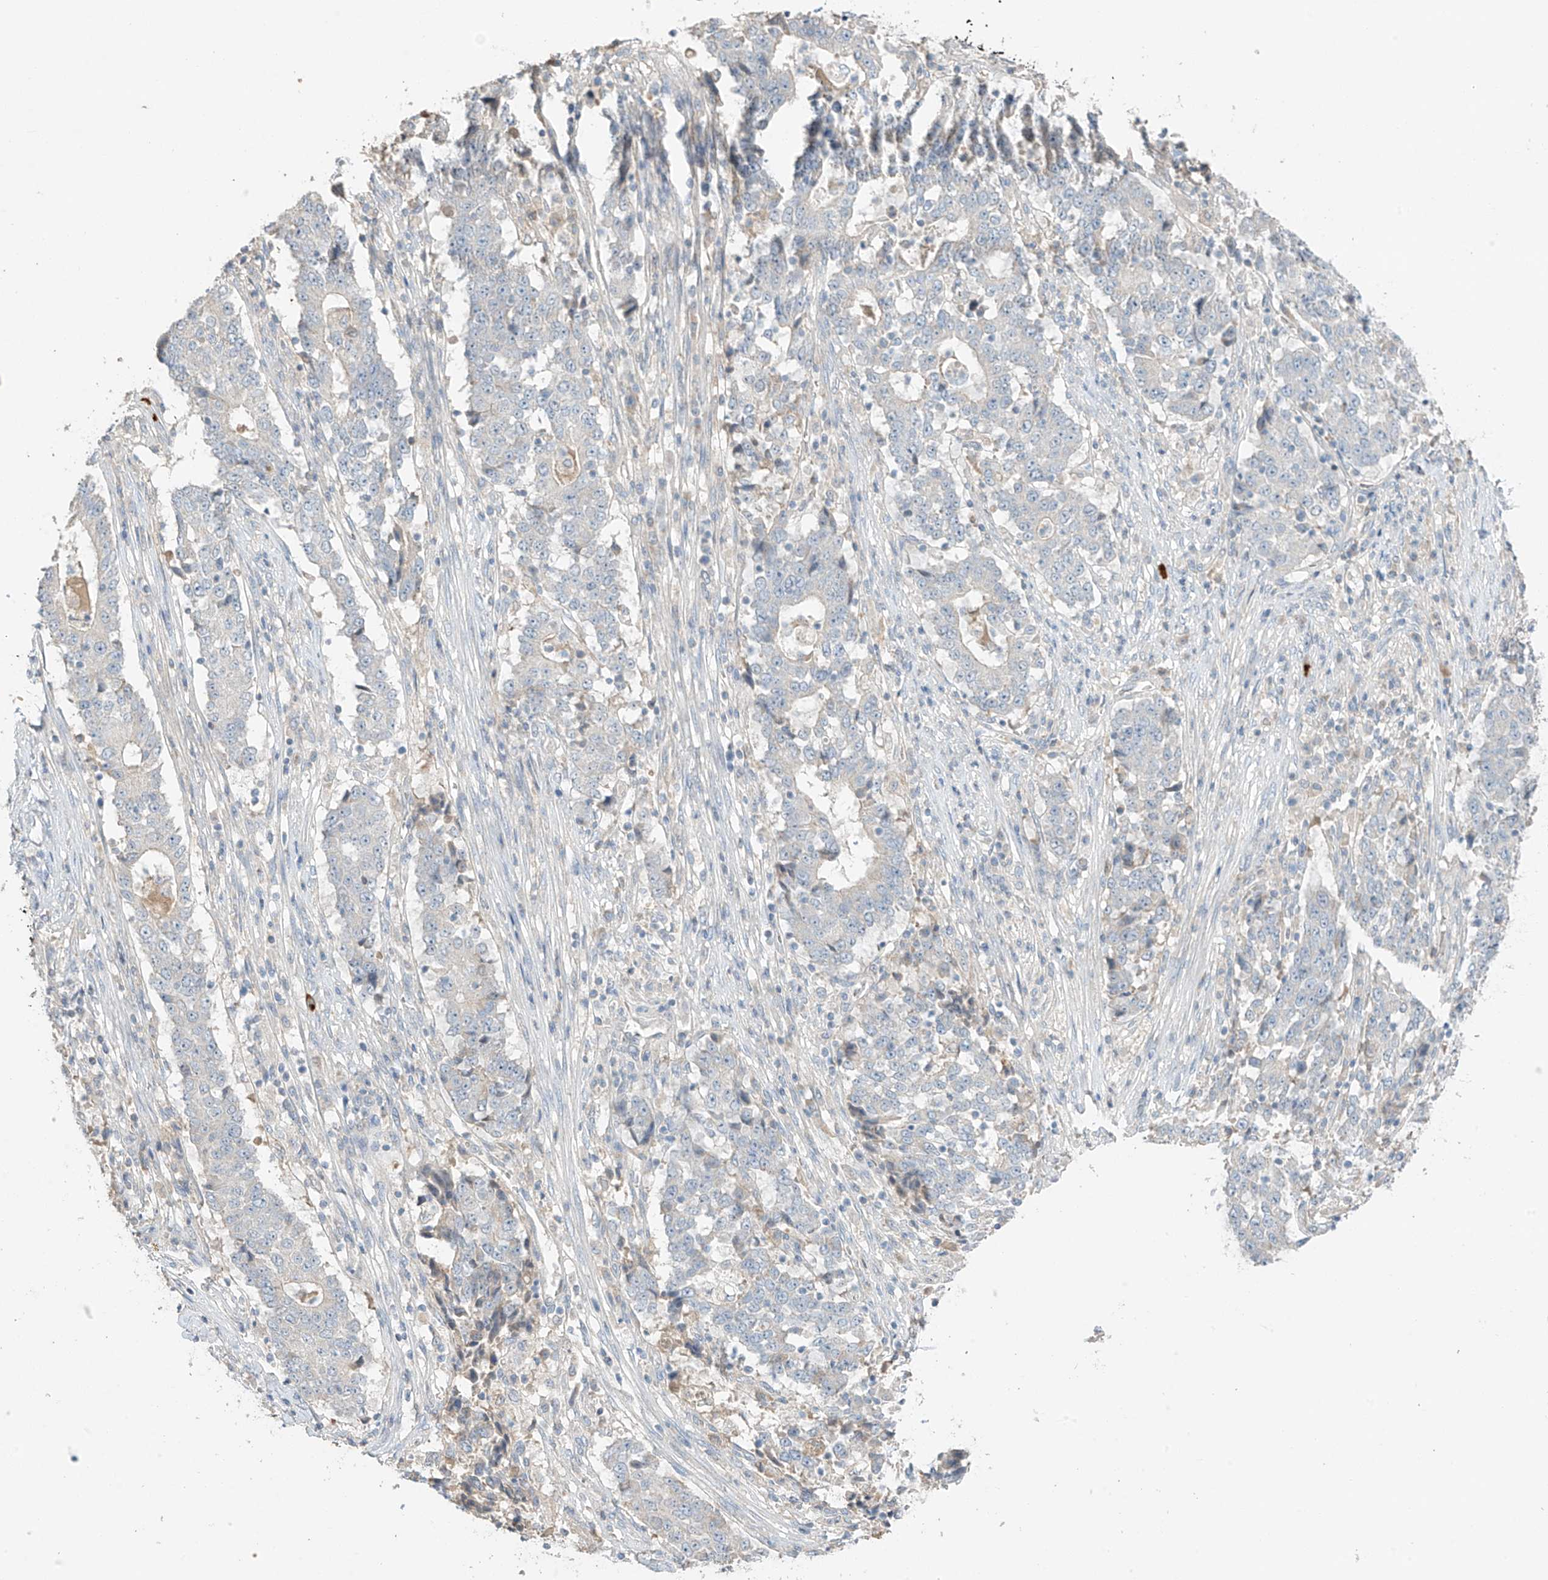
{"staining": {"intensity": "negative", "quantity": "none", "location": "none"}, "tissue": "stomach cancer", "cell_type": "Tumor cells", "image_type": "cancer", "snomed": [{"axis": "morphology", "description": "Adenocarcinoma, NOS"}, {"axis": "topography", "description": "Stomach"}], "caption": "Tumor cells show no significant expression in stomach cancer (adenocarcinoma).", "gene": "CAPN13", "patient": {"sex": "male", "age": 59}}